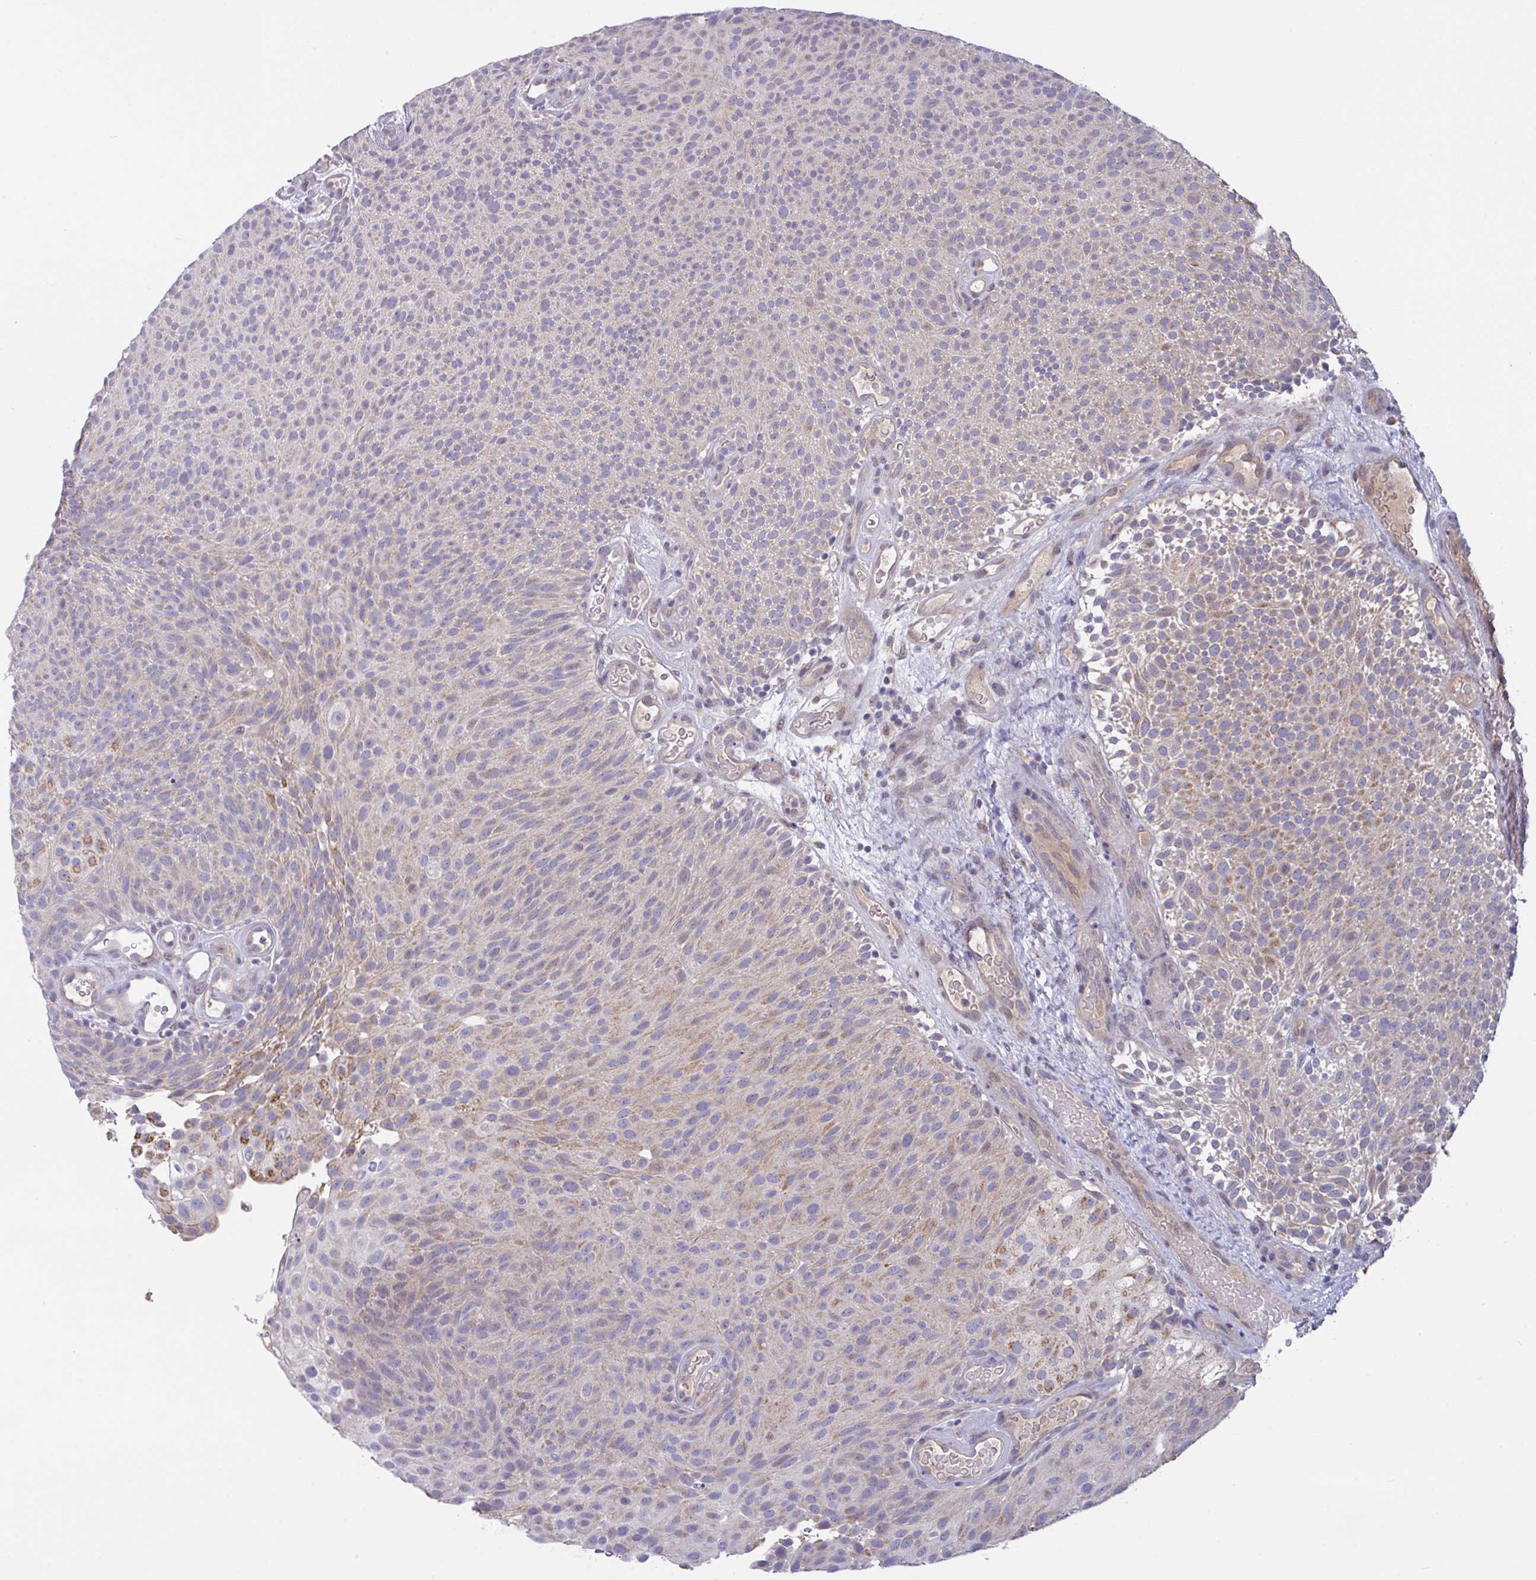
{"staining": {"intensity": "moderate", "quantity": "<25%", "location": "cytoplasmic/membranous"}, "tissue": "urothelial cancer", "cell_type": "Tumor cells", "image_type": "cancer", "snomed": [{"axis": "morphology", "description": "Urothelial carcinoma, Low grade"}, {"axis": "topography", "description": "Urinary bladder"}], "caption": "Urothelial carcinoma (low-grade) stained with a protein marker displays moderate staining in tumor cells.", "gene": "L3HYPDH", "patient": {"sex": "male", "age": 78}}